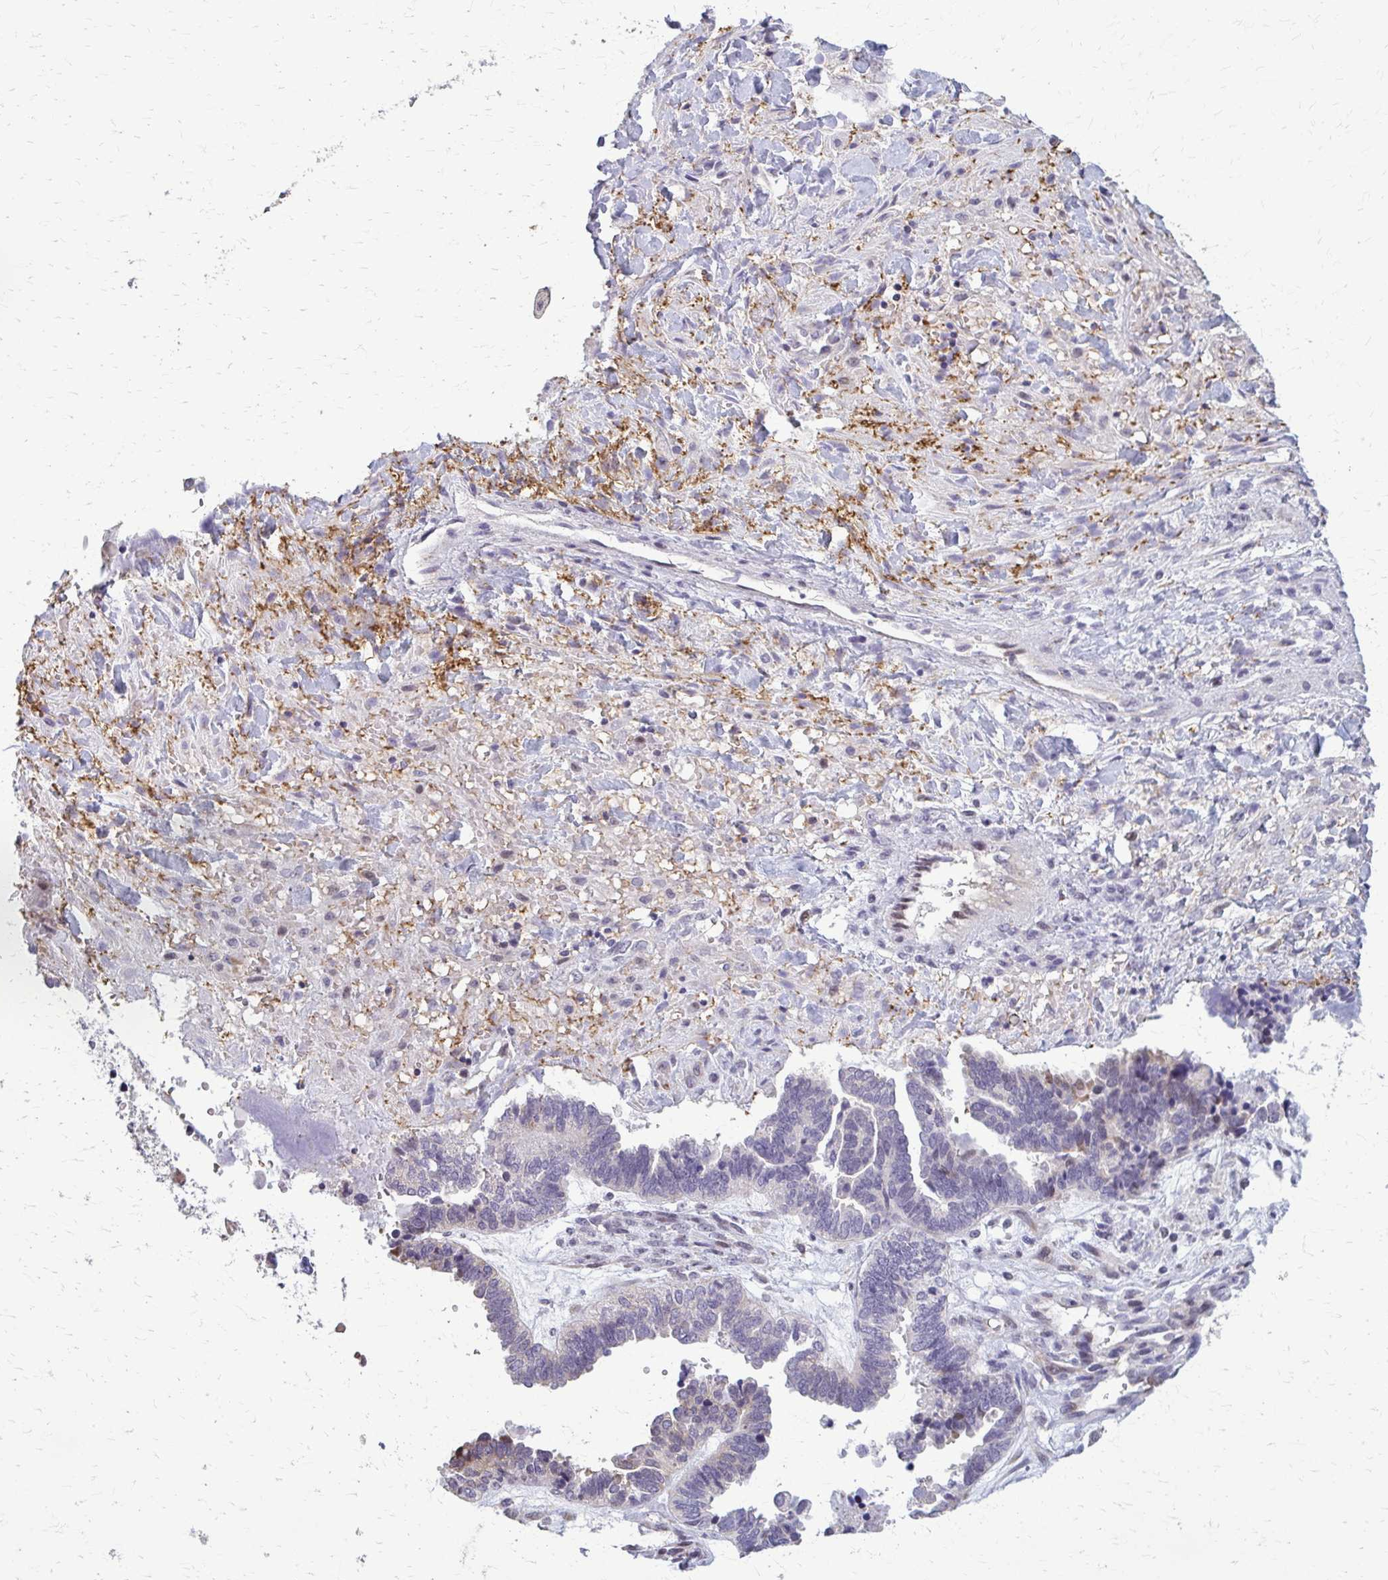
{"staining": {"intensity": "weak", "quantity": "25%-75%", "location": "cytoplasmic/membranous"}, "tissue": "ovarian cancer", "cell_type": "Tumor cells", "image_type": "cancer", "snomed": [{"axis": "morphology", "description": "Cystadenocarcinoma, serous, NOS"}, {"axis": "topography", "description": "Ovary"}], "caption": "Ovarian serous cystadenocarcinoma tissue shows weak cytoplasmic/membranous staining in about 25%-75% of tumor cells (brown staining indicates protein expression, while blue staining denotes nuclei).", "gene": "ZNF34", "patient": {"sex": "female", "age": 51}}